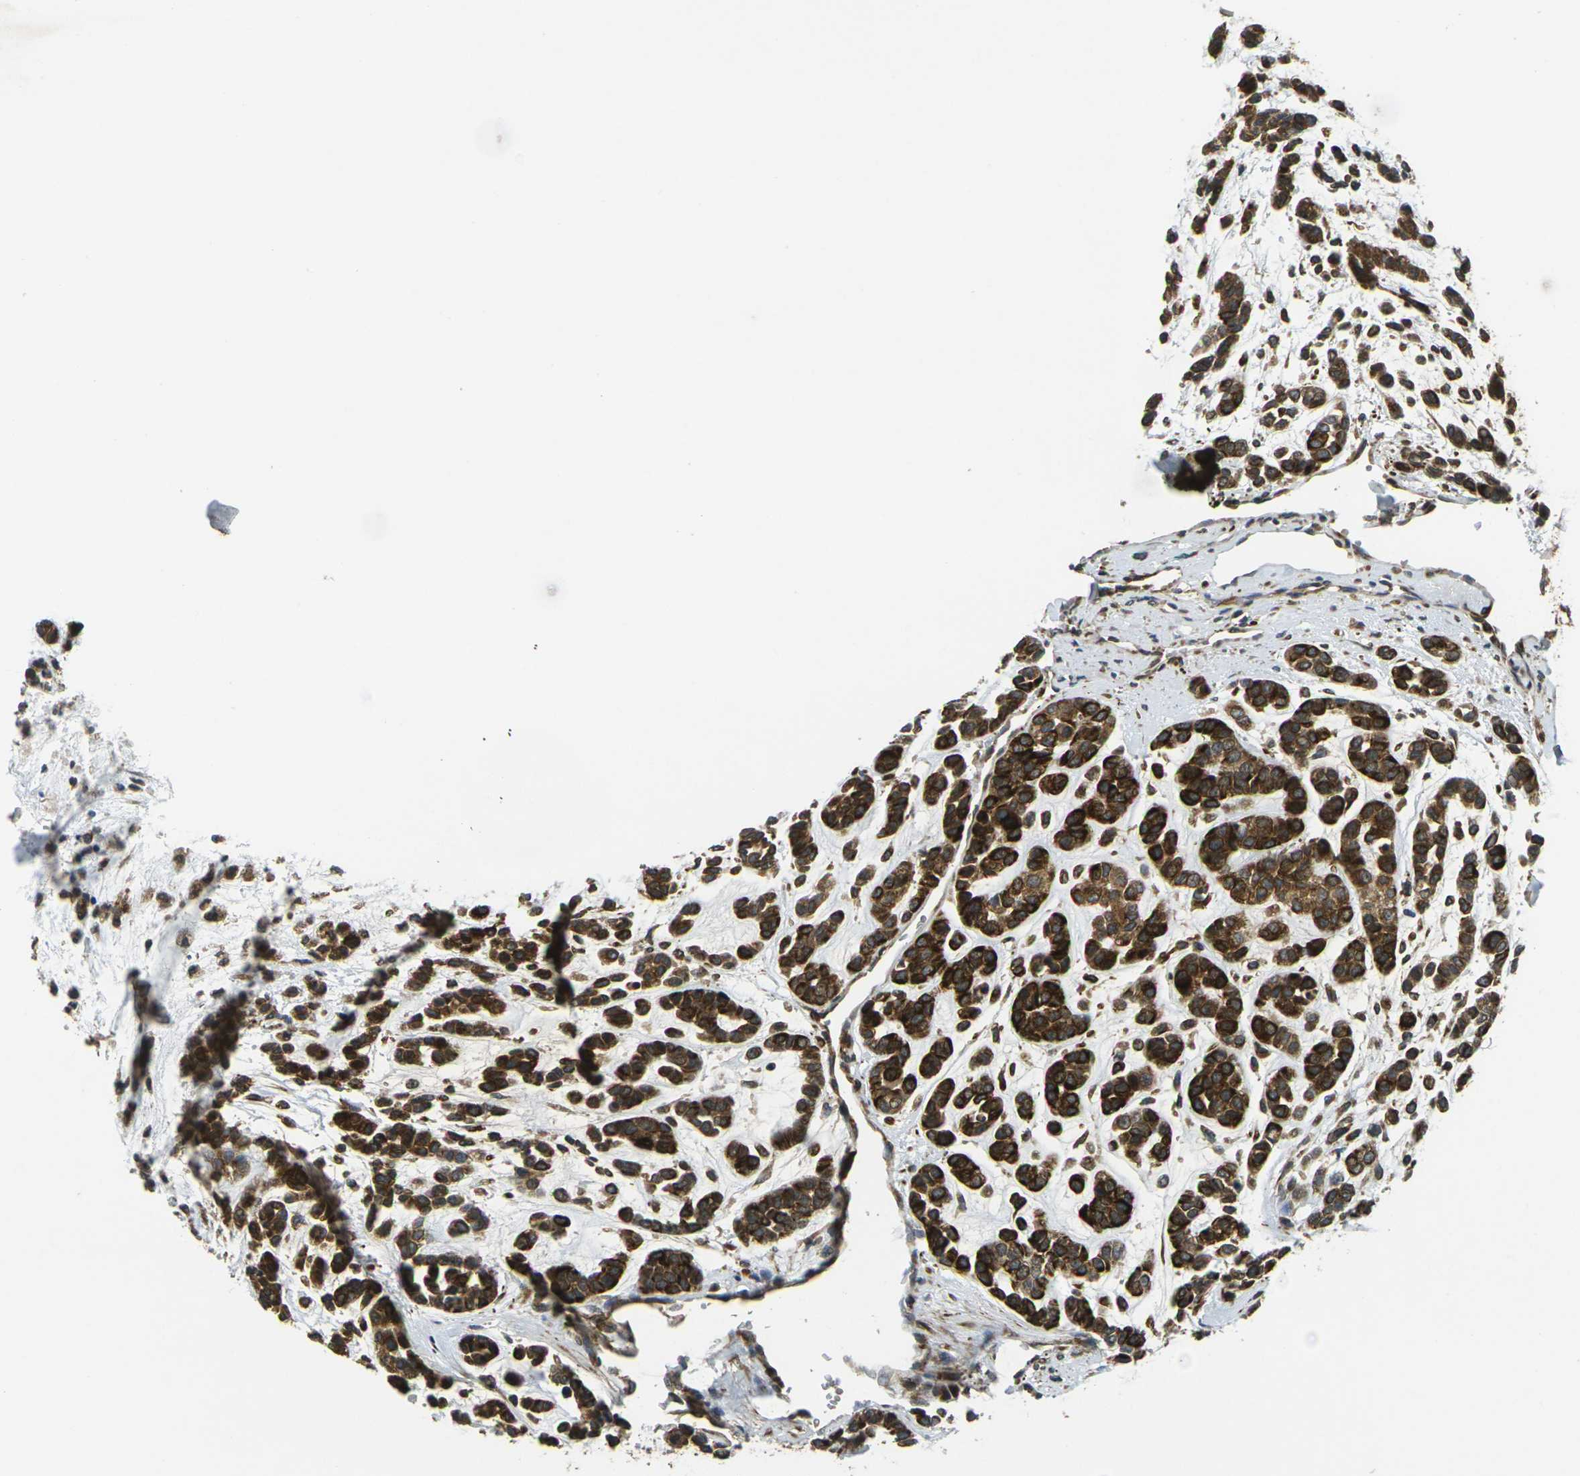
{"staining": {"intensity": "strong", "quantity": ">75%", "location": "cytoplasmic/membranous"}, "tissue": "head and neck cancer", "cell_type": "Tumor cells", "image_type": "cancer", "snomed": [{"axis": "morphology", "description": "Adenocarcinoma, NOS"}, {"axis": "morphology", "description": "Adenoma, NOS"}, {"axis": "topography", "description": "Head-Neck"}], "caption": "There is high levels of strong cytoplasmic/membranous positivity in tumor cells of head and neck cancer (adenoma), as demonstrated by immunohistochemical staining (brown color).", "gene": "FUT11", "patient": {"sex": "female", "age": 55}}